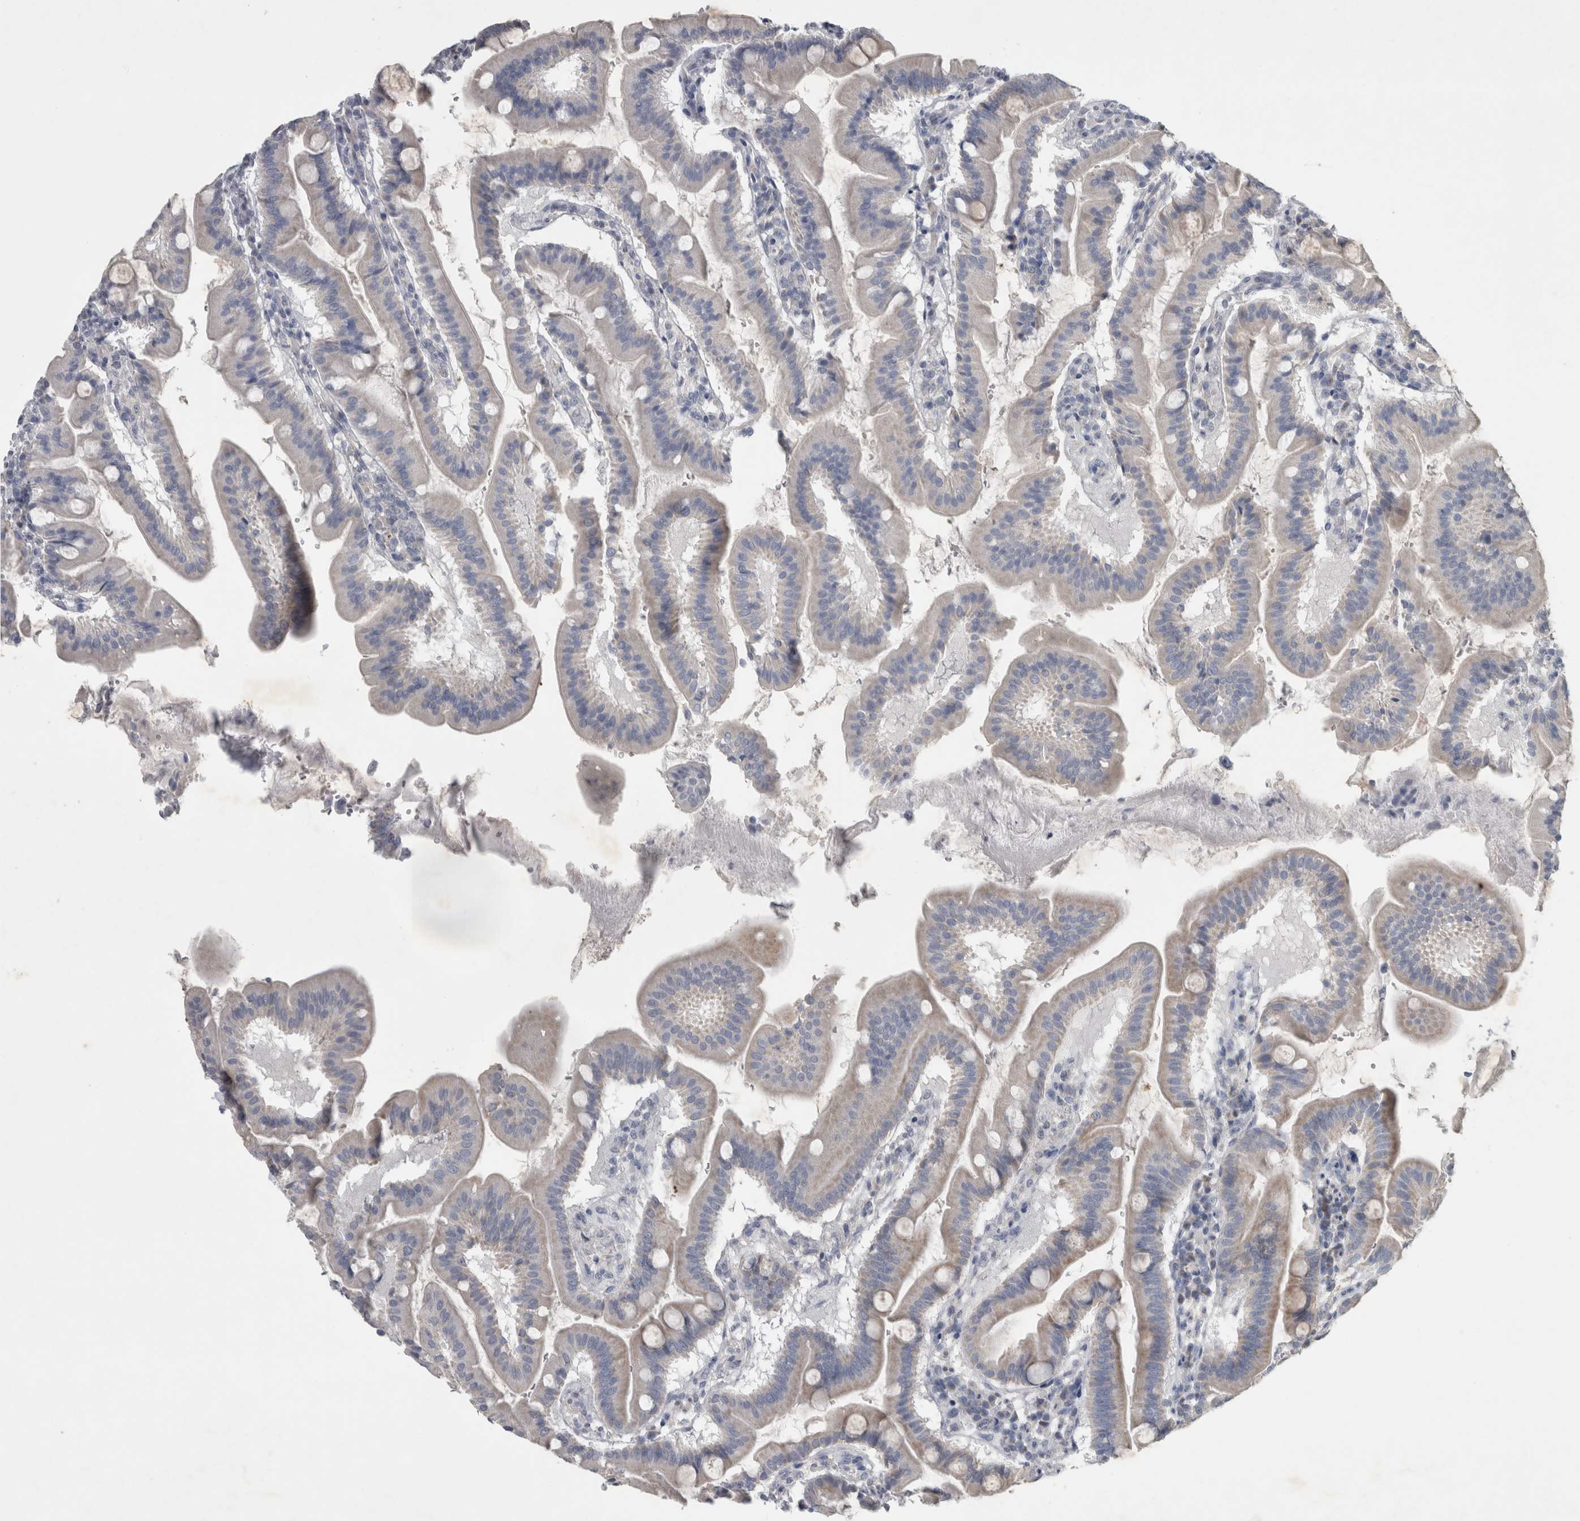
{"staining": {"intensity": "moderate", "quantity": "25%-75%", "location": "cytoplasmic/membranous"}, "tissue": "duodenum", "cell_type": "Glandular cells", "image_type": "normal", "snomed": [{"axis": "morphology", "description": "Normal tissue, NOS"}, {"axis": "morphology", "description": "Adenocarcinoma, NOS"}, {"axis": "topography", "description": "Pancreas"}, {"axis": "topography", "description": "Duodenum"}], "caption": "A histopathology image of human duodenum stained for a protein displays moderate cytoplasmic/membranous brown staining in glandular cells.", "gene": "FXYD7", "patient": {"sex": "male", "age": 50}}